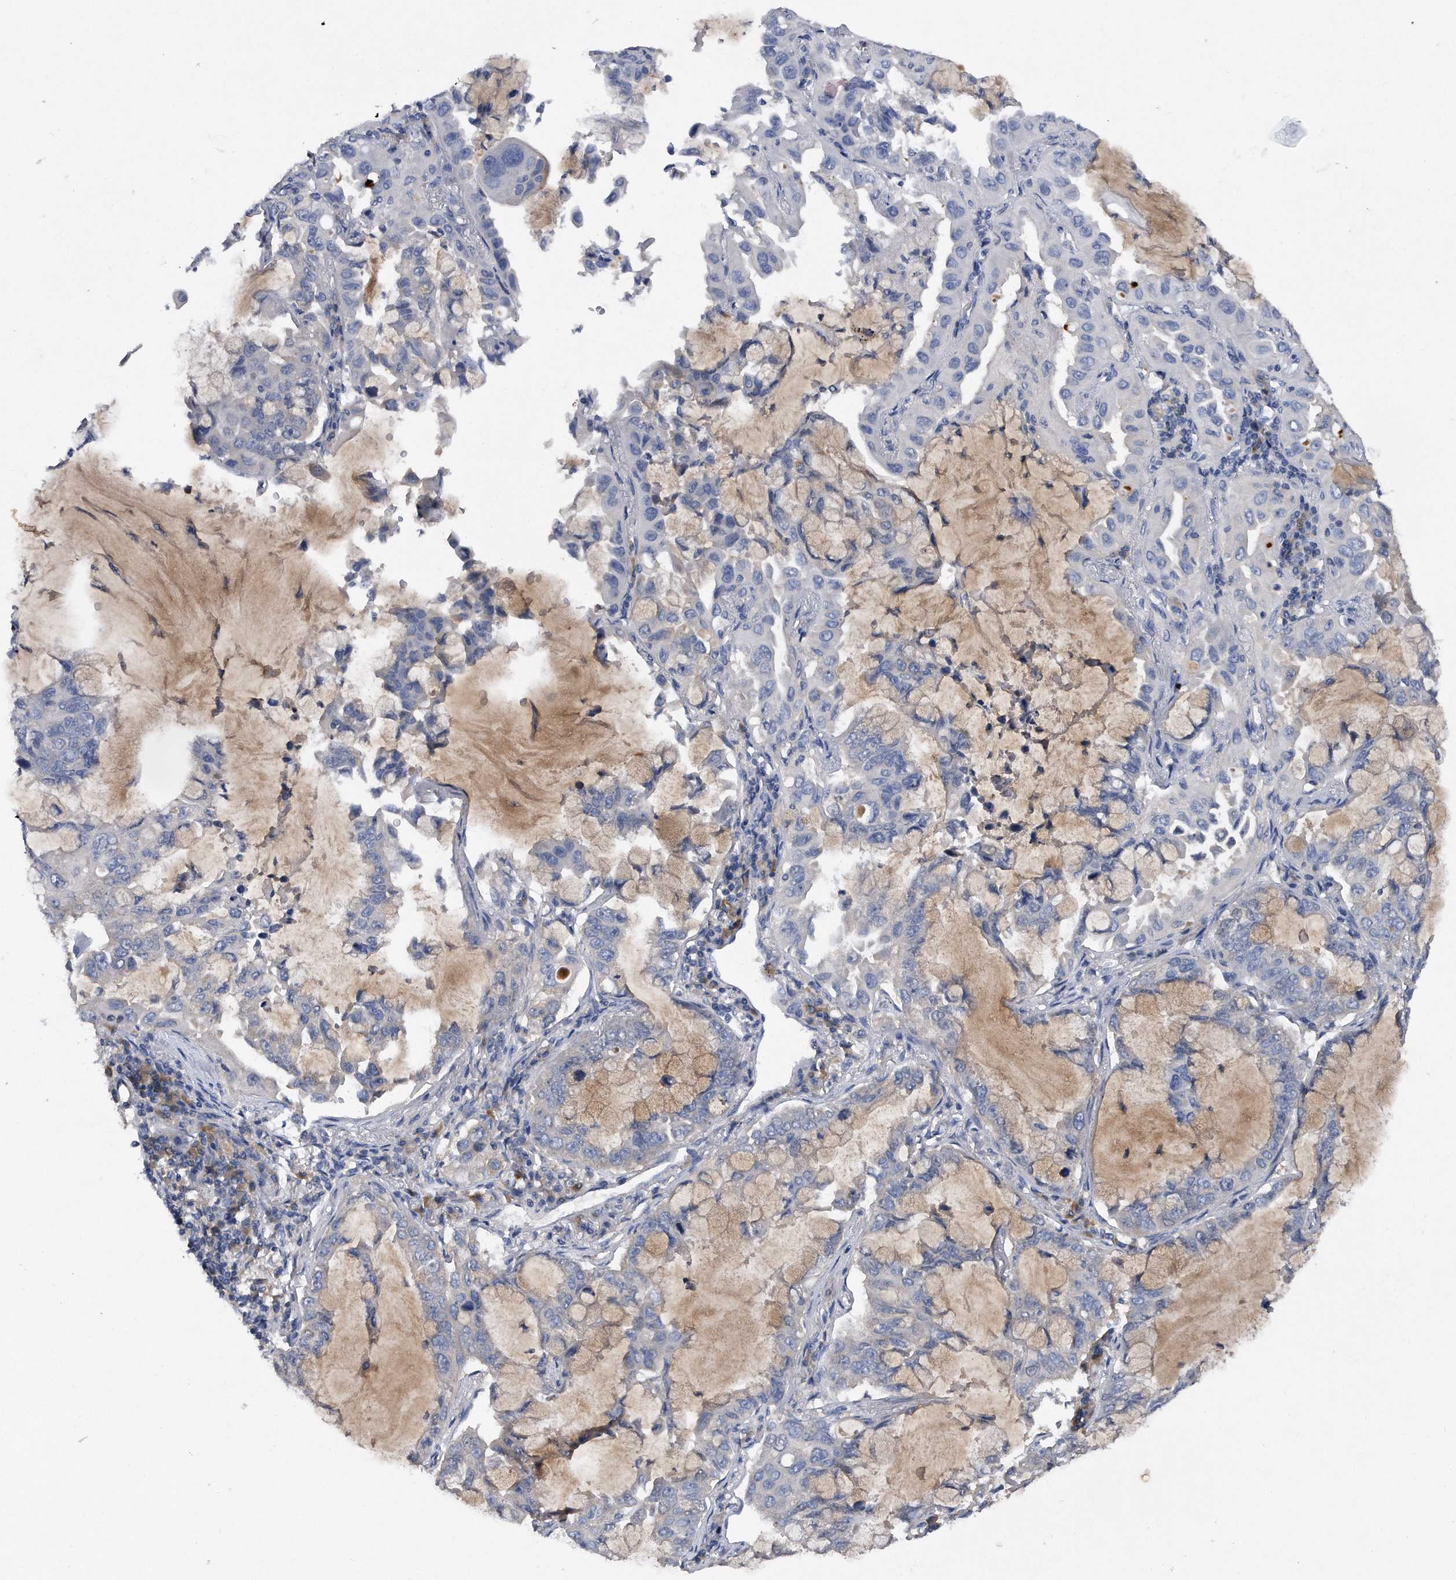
{"staining": {"intensity": "negative", "quantity": "none", "location": "none"}, "tissue": "lung cancer", "cell_type": "Tumor cells", "image_type": "cancer", "snomed": [{"axis": "morphology", "description": "Adenocarcinoma, NOS"}, {"axis": "topography", "description": "Lung"}], "caption": "Tumor cells show no significant expression in lung cancer.", "gene": "ASNS", "patient": {"sex": "male", "age": 64}}